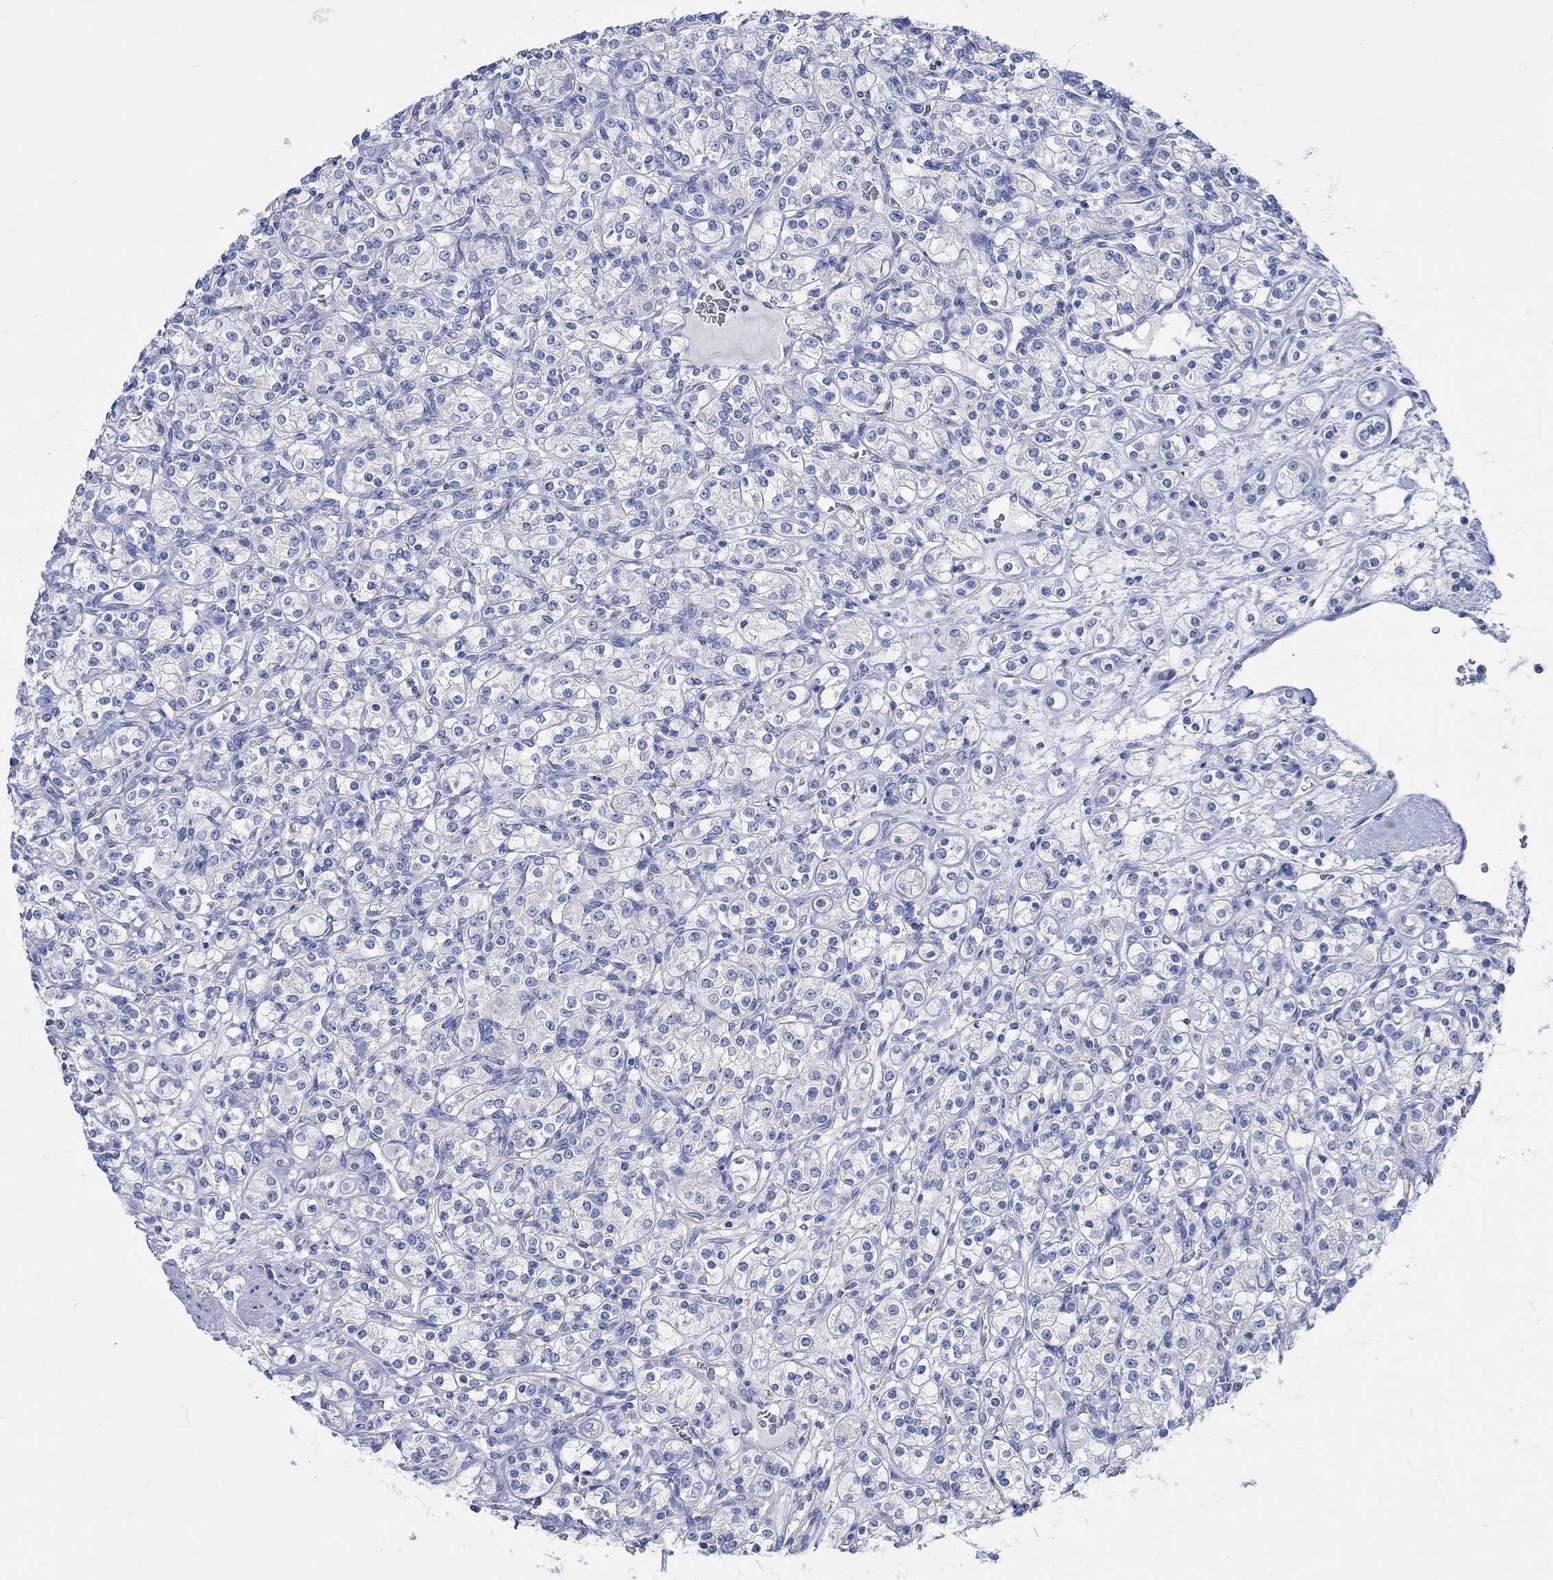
{"staining": {"intensity": "negative", "quantity": "none", "location": "none"}, "tissue": "renal cancer", "cell_type": "Tumor cells", "image_type": "cancer", "snomed": [{"axis": "morphology", "description": "Adenocarcinoma, NOS"}, {"axis": "topography", "description": "Kidney"}], "caption": "IHC of renal cancer demonstrates no expression in tumor cells.", "gene": "CPLX2", "patient": {"sex": "male", "age": 77}}